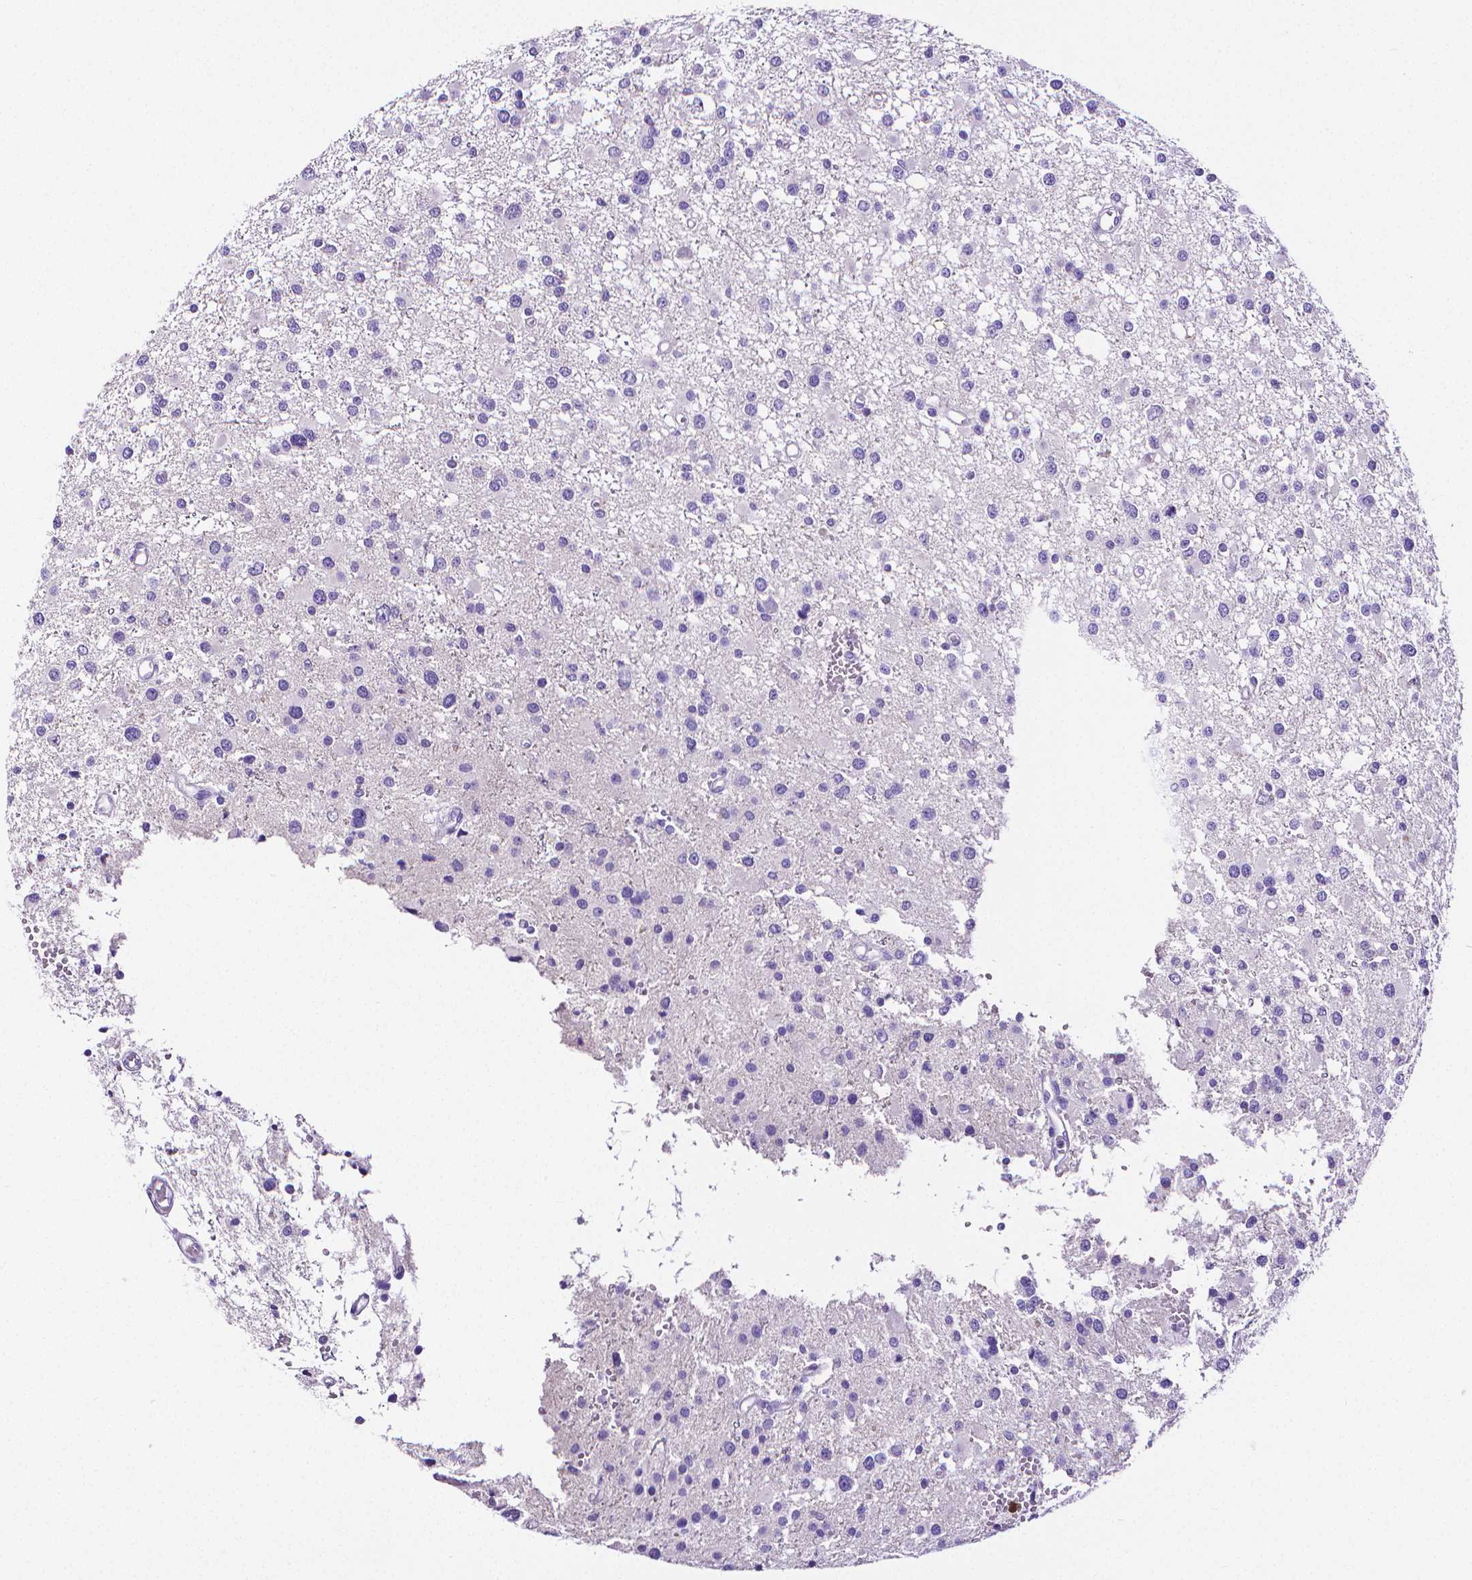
{"staining": {"intensity": "negative", "quantity": "none", "location": "none"}, "tissue": "glioma", "cell_type": "Tumor cells", "image_type": "cancer", "snomed": [{"axis": "morphology", "description": "Glioma, malignant, High grade"}, {"axis": "topography", "description": "Brain"}], "caption": "IHC of human malignant glioma (high-grade) shows no expression in tumor cells. (DAB immunohistochemistry, high magnification).", "gene": "MMP9", "patient": {"sex": "male", "age": 54}}